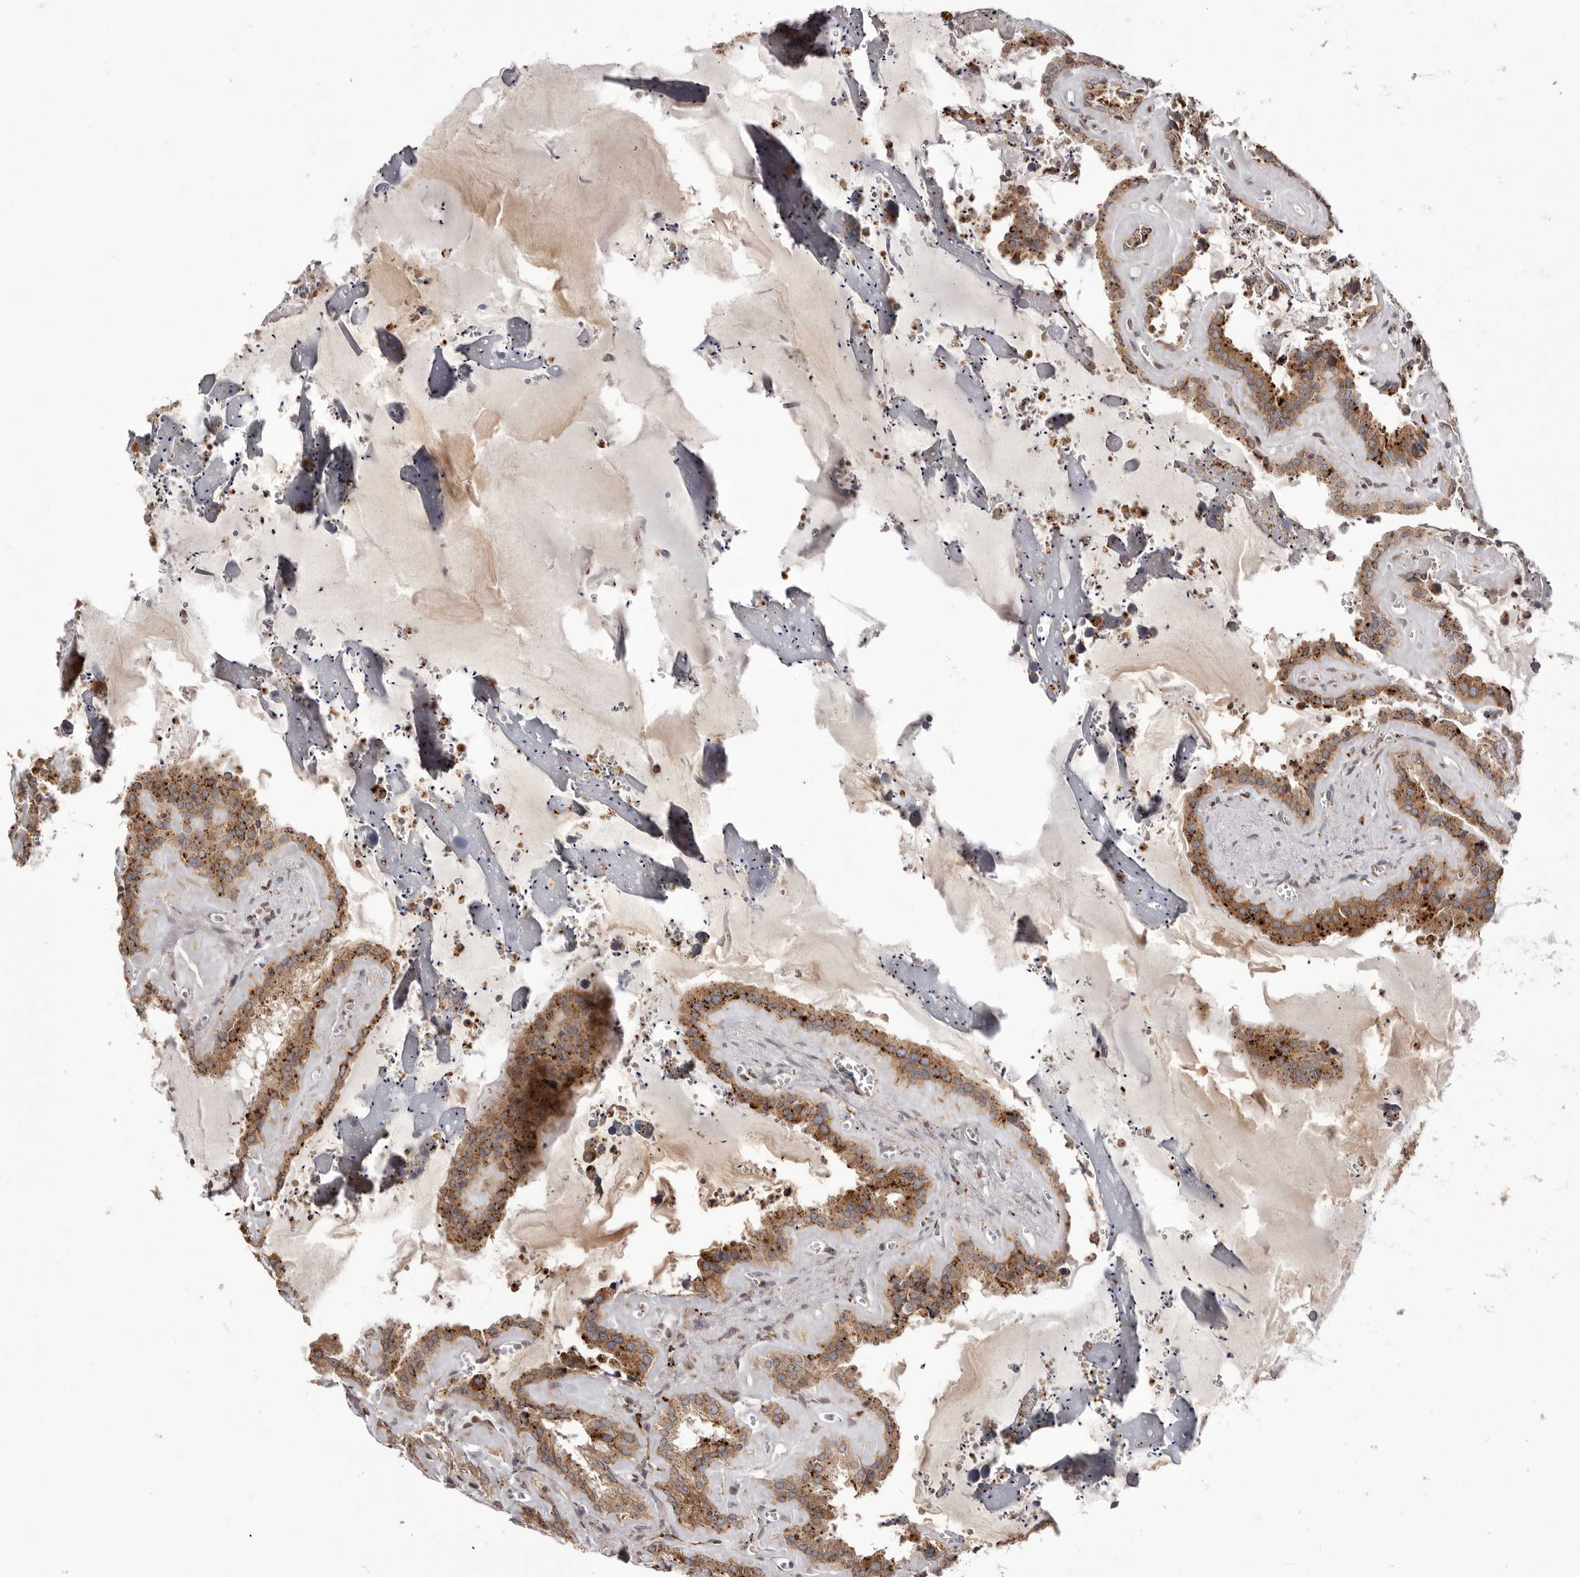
{"staining": {"intensity": "strong", "quantity": ">75%", "location": "cytoplasmic/membranous"}, "tissue": "seminal vesicle", "cell_type": "Glandular cells", "image_type": "normal", "snomed": [{"axis": "morphology", "description": "Normal tissue, NOS"}, {"axis": "topography", "description": "Prostate"}, {"axis": "topography", "description": "Seminal veicle"}], "caption": "Human seminal vesicle stained with a brown dye demonstrates strong cytoplasmic/membranous positive expression in approximately >75% of glandular cells.", "gene": "NUP43", "patient": {"sex": "male", "age": 59}}